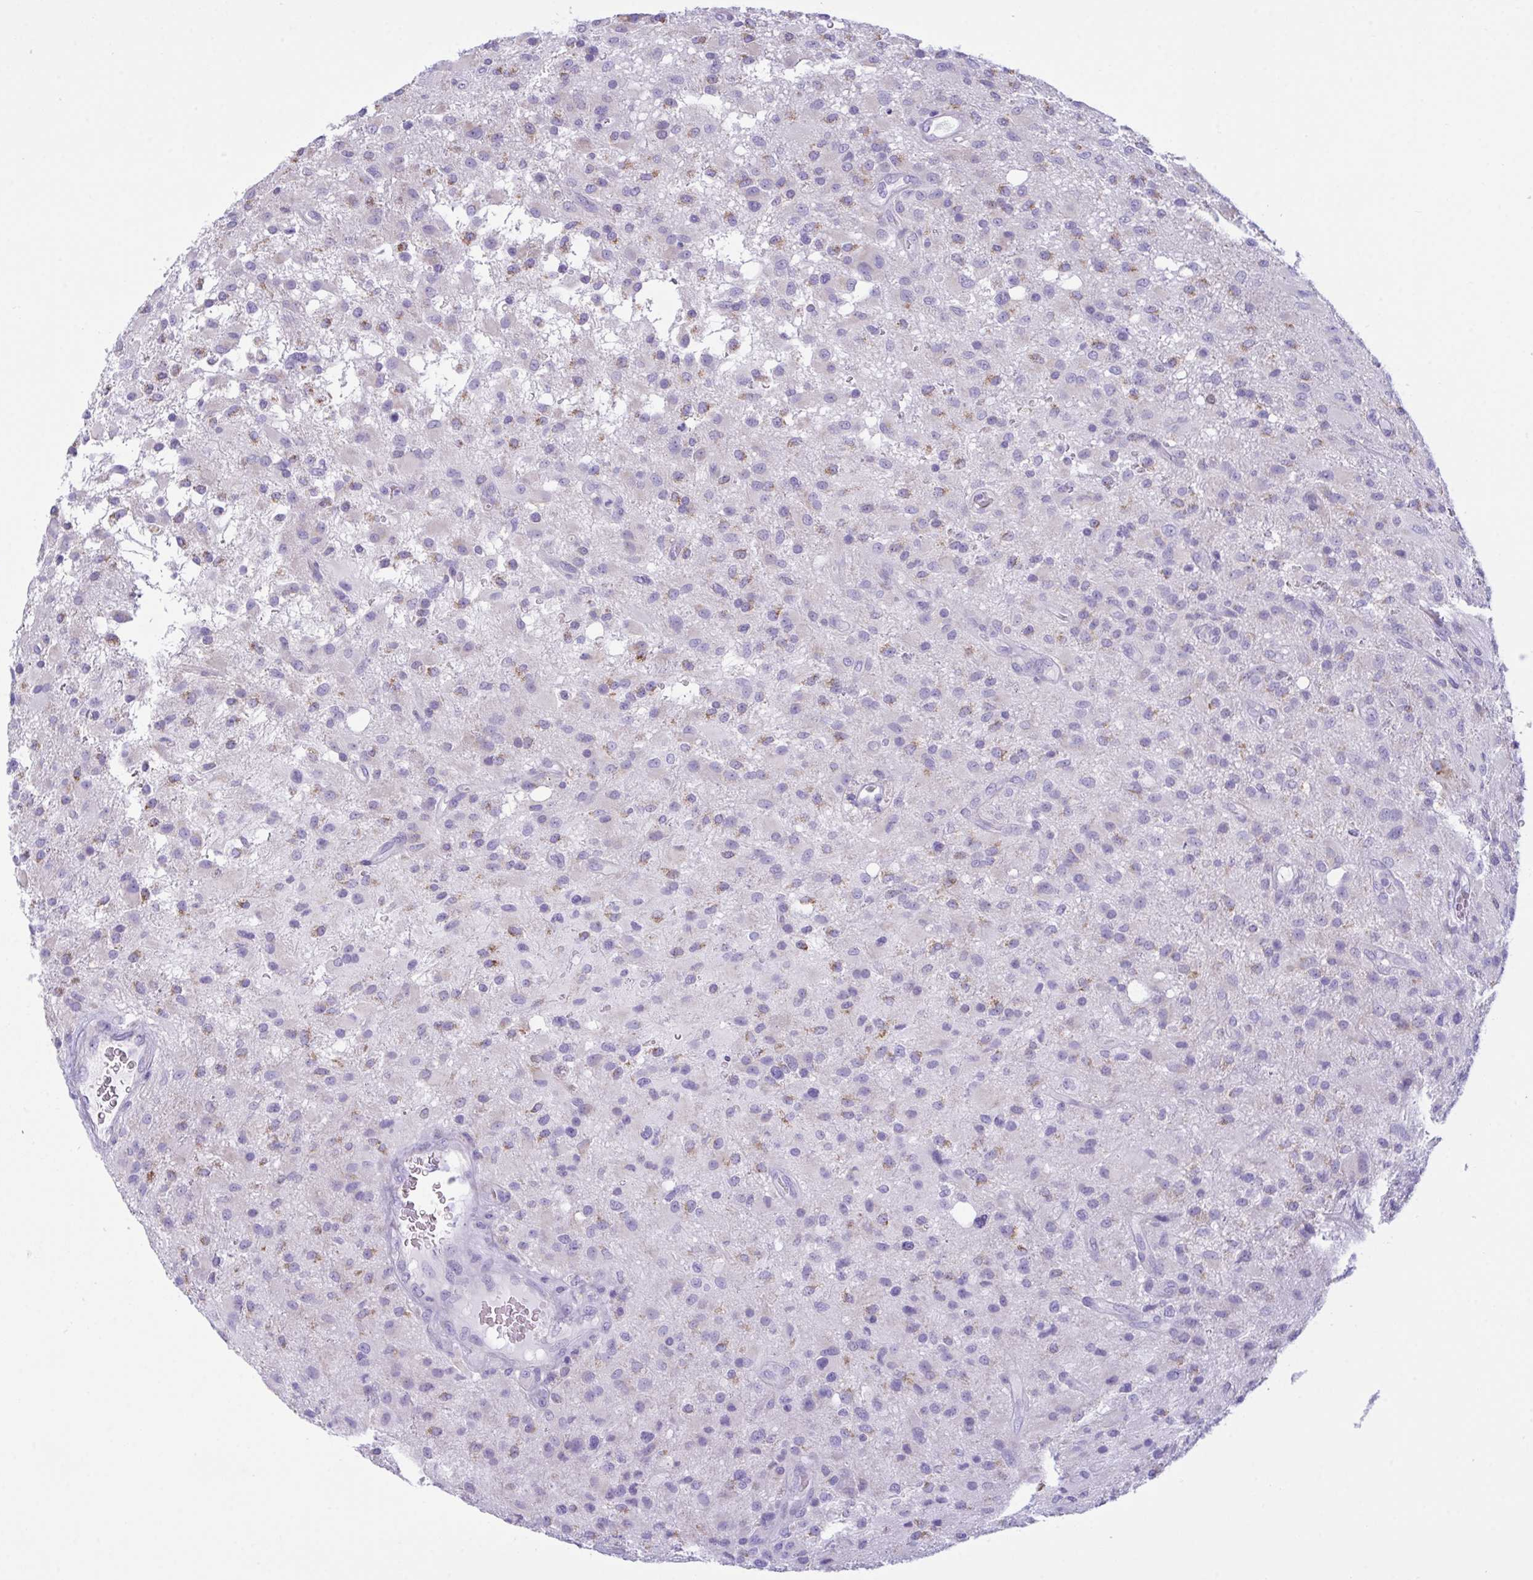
{"staining": {"intensity": "moderate", "quantity": "<25%", "location": "cytoplasmic/membranous"}, "tissue": "glioma", "cell_type": "Tumor cells", "image_type": "cancer", "snomed": [{"axis": "morphology", "description": "Glioma, malignant, High grade"}, {"axis": "topography", "description": "Brain"}], "caption": "Glioma stained with a brown dye displays moderate cytoplasmic/membranous positive positivity in approximately <25% of tumor cells.", "gene": "BBS1", "patient": {"sex": "male", "age": 53}}